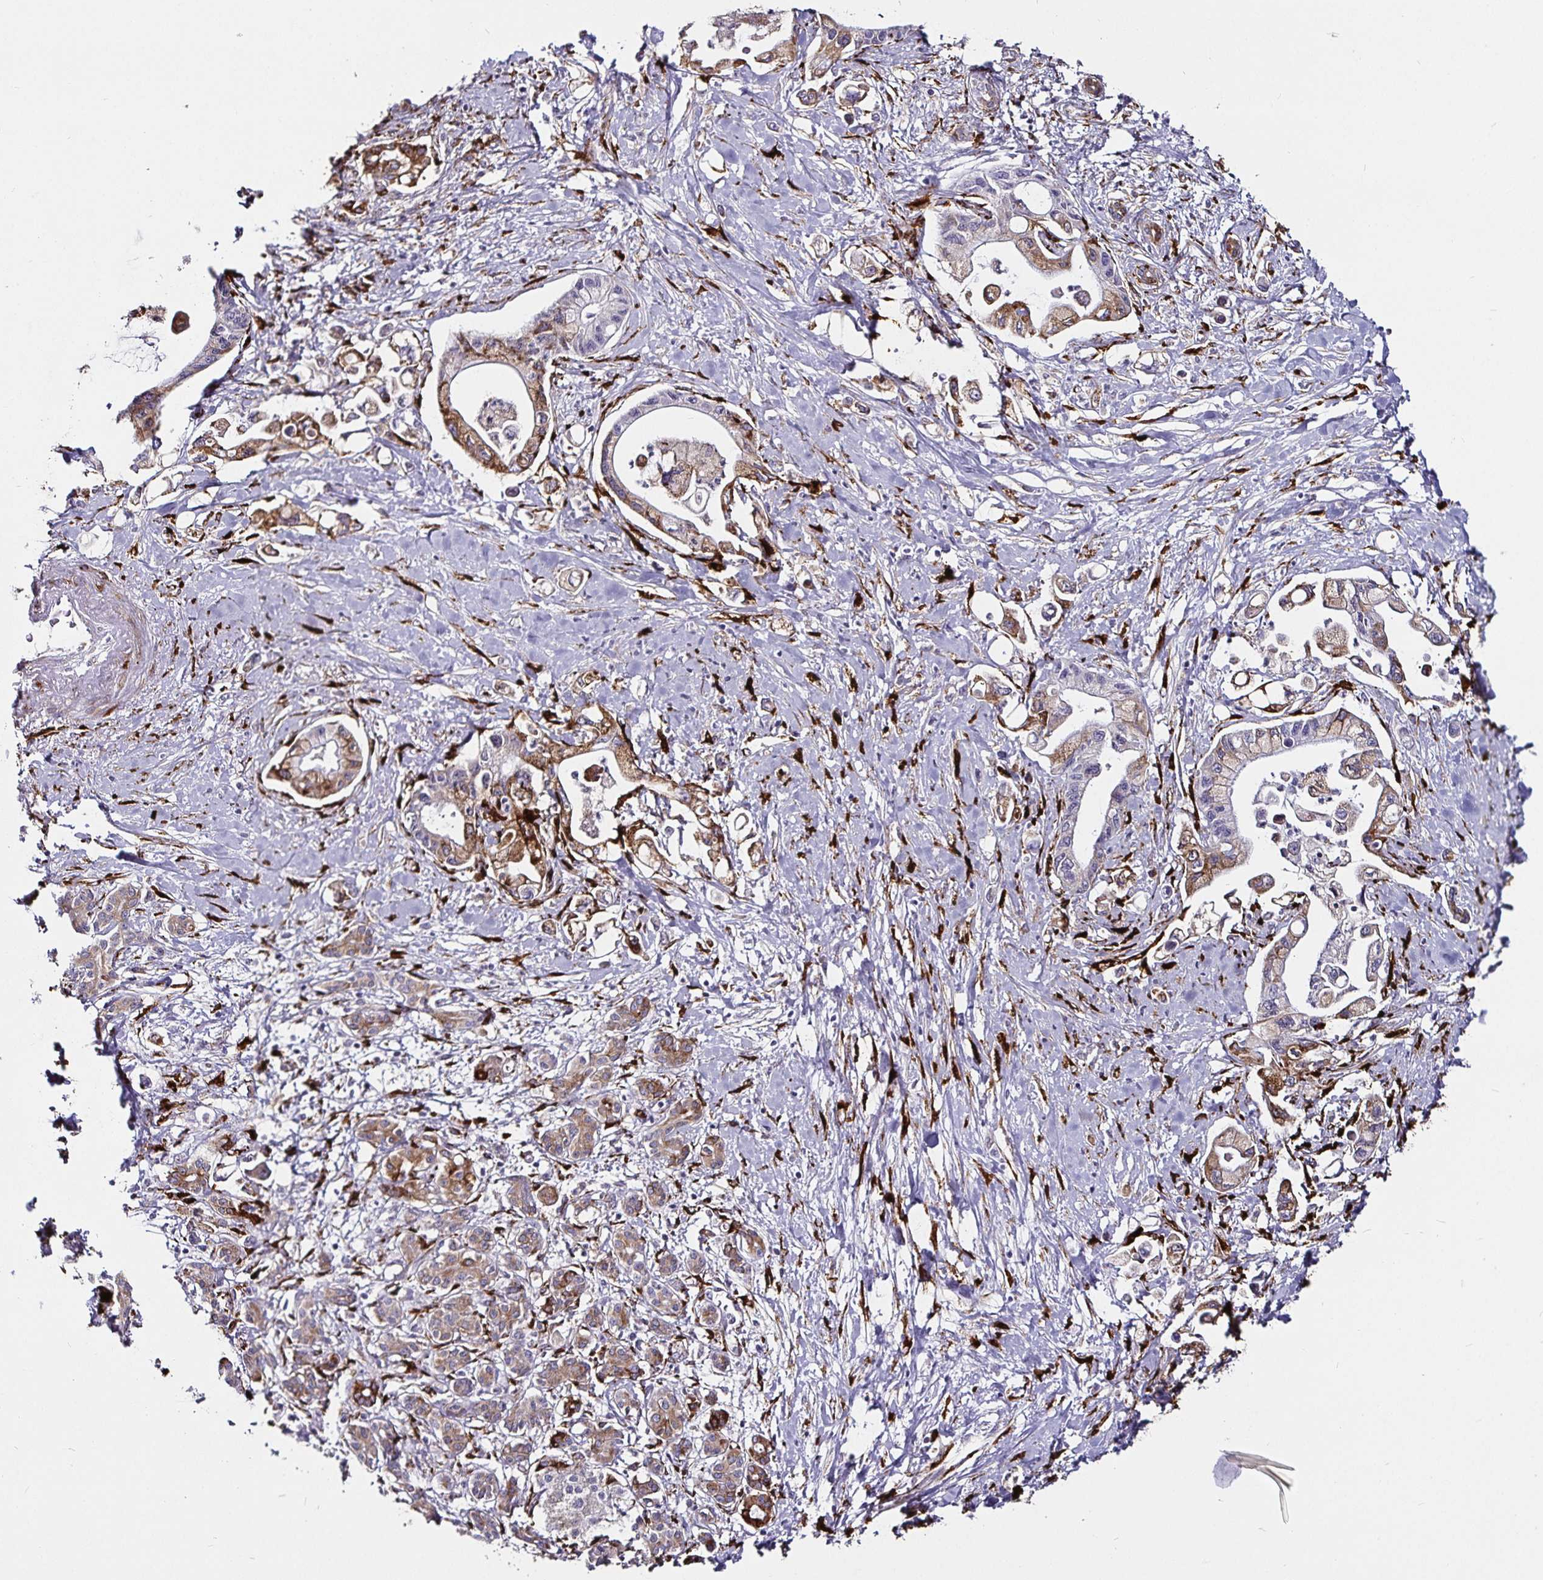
{"staining": {"intensity": "moderate", "quantity": "25%-75%", "location": "cytoplasmic/membranous"}, "tissue": "pancreatic cancer", "cell_type": "Tumor cells", "image_type": "cancer", "snomed": [{"axis": "morphology", "description": "Adenocarcinoma, NOS"}, {"axis": "topography", "description": "Pancreas"}], "caption": "The micrograph displays a brown stain indicating the presence of a protein in the cytoplasmic/membranous of tumor cells in pancreatic cancer (adenocarcinoma). The protein of interest is shown in brown color, while the nuclei are stained blue.", "gene": "P4HA2", "patient": {"sex": "male", "age": 61}}